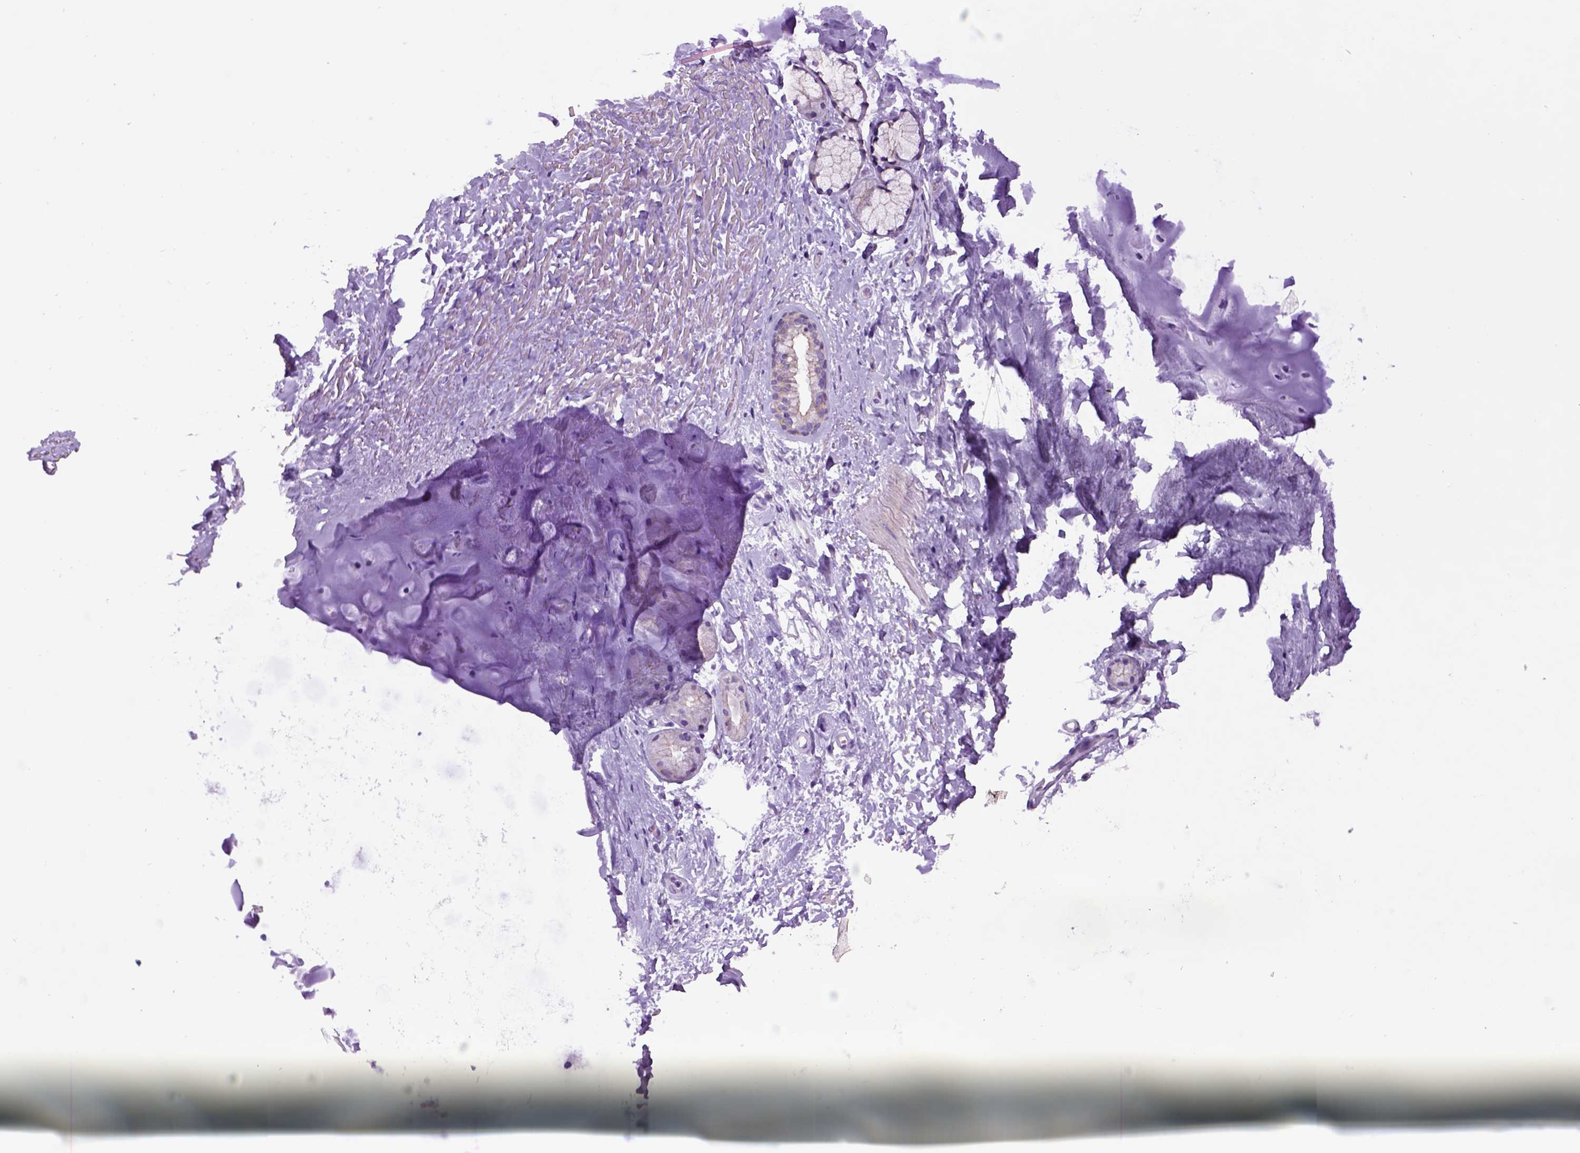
{"staining": {"intensity": "negative", "quantity": "none", "location": "none"}, "tissue": "soft tissue", "cell_type": "Chondrocytes", "image_type": "normal", "snomed": [{"axis": "morphology", "description": "Normal tissue, NOS"}, {"axis": "topography", "description": "Cartilage tissue"}, {"axis": "topography", "description": "Bronchus"}], "caption": "IHC photomicrograph of unremarkable human soft tissue stained for a protein (brown), which exhibits no expression in chondrocytes. (DAB IHC visualized using brightfield microscopy, high magnification).", "gene": "CDH1", "patient": {"sex": "female", "age": 79}}